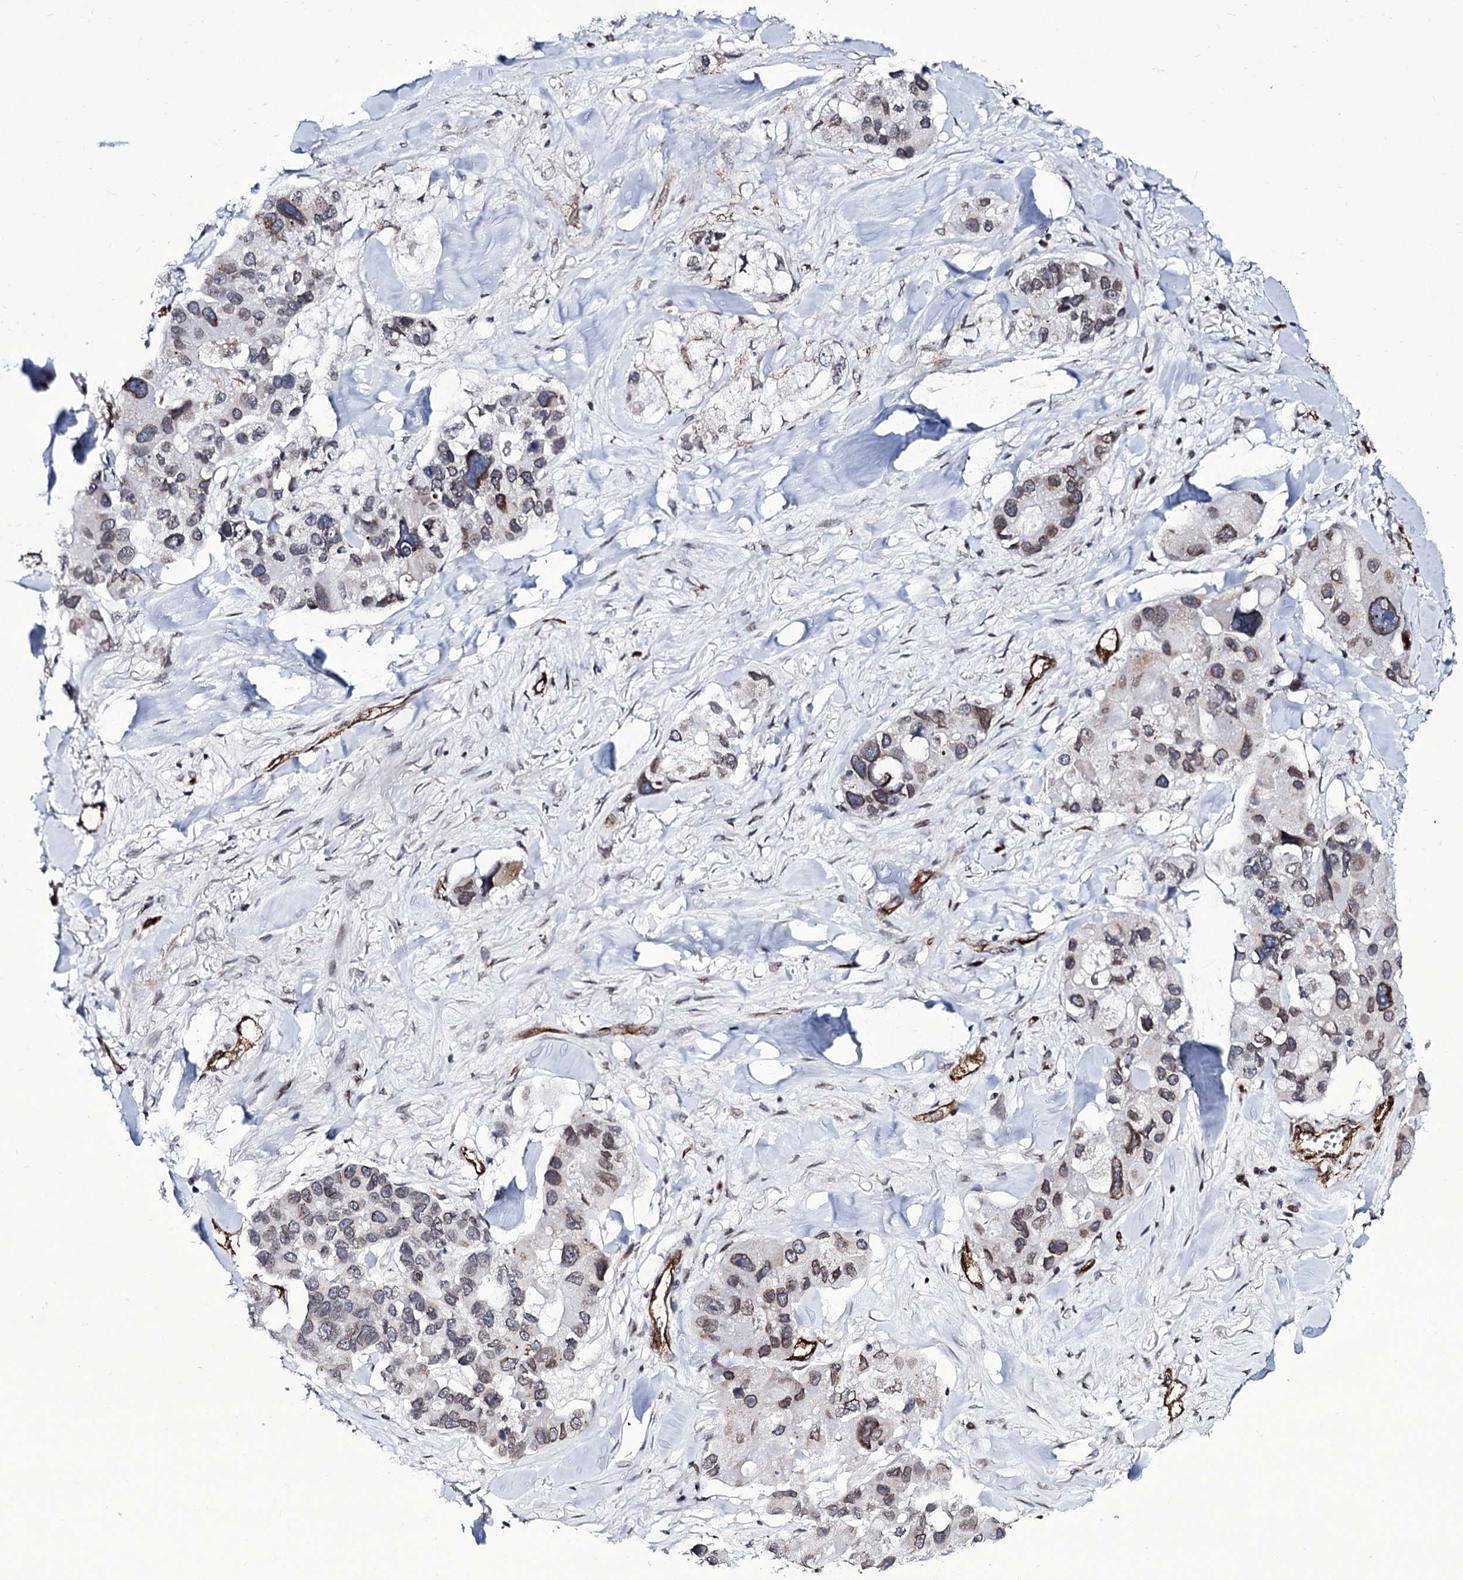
{"staining": {"intensity": "moderate", "quantity": ">75%", "location": "cytoplasmic/membranous,nuclear"}, "tissue": "lung cancer", "cell_type": "Tumor cells", "image_type": "cancer", "snomed": [{"axis": "morphology", "description": "Adenocarcinoma, NOS"}, {"axis": "topography", "description": "Lung"}], "caption": "Immunohistochemistry (DAB (3,3'-diaminobenzidine)) staining of human lung cancer (adenocarcinoma) displays moderate cytoplasmic/membranous and nuclear protein positivity in about >75% of tumor cells. Using DAB (3,3'-diaminobenzidine) (brown) and hematoxylin (blue) stains, captured at high magnification using brightfield microscopy.", "gene": "ZC3H12C", "patient": {"sex": "female", "age": 54}}